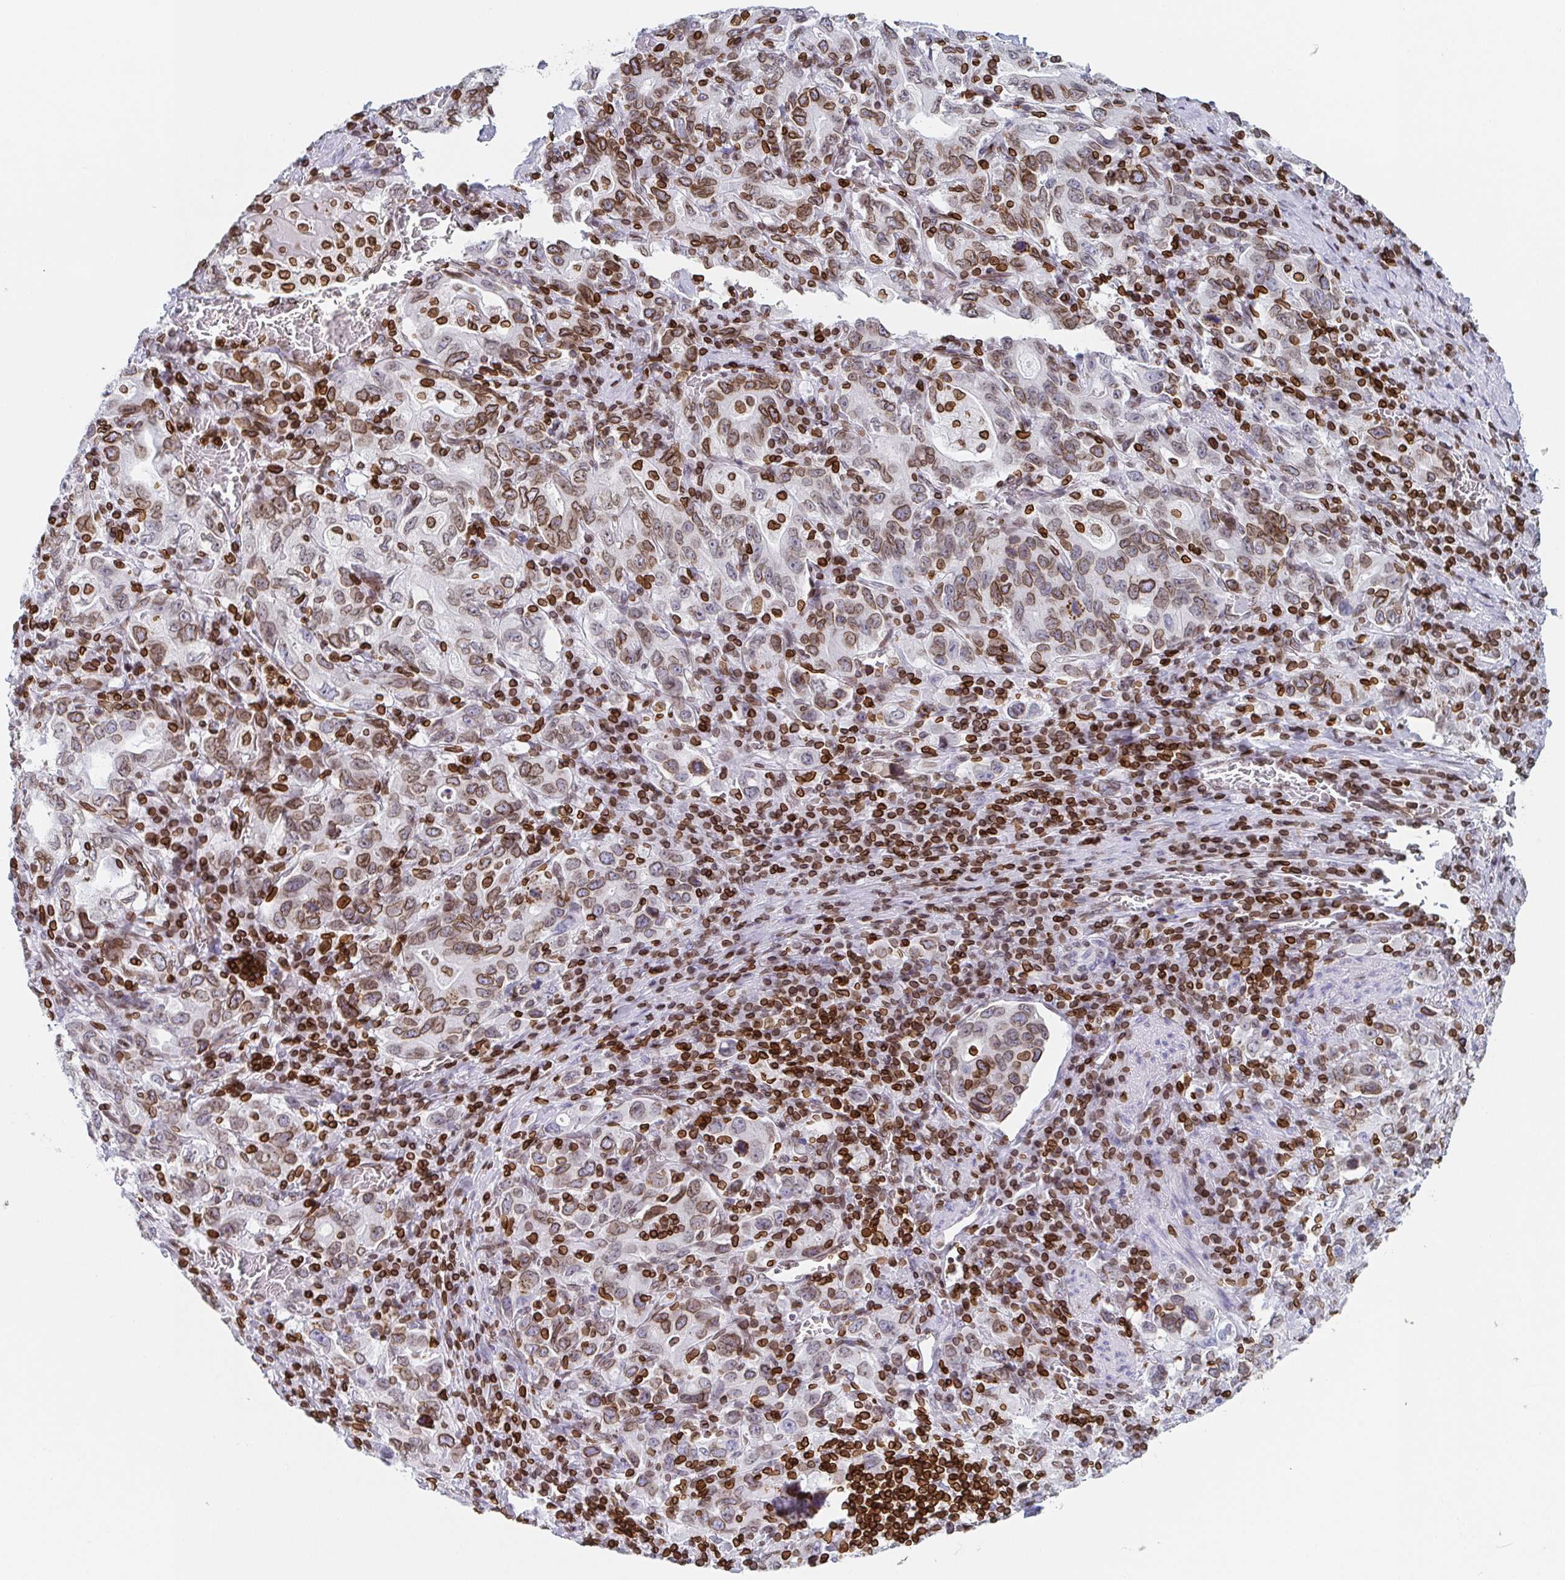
{"staining": {"intensity": "moderate", "quantity": "25%-75%", "location": "cytoplasmic/membranous,nuclear"}, "tissue": "stomach cancer", "cell_type": "Tumor cells", "image_type": "cancer", "snomed": [{"axis": "morphology", "description": "Adenocarcinoma, NOS"}, {"axis": "topography", "description": "Stomach, upper"}, {"axis": "topography", "description": "Stomach"}], "caption": "A micrograph of human stomach cancer stained for a protein shows moderate cytoplasmic/membranous and nuclear brown staining in tumor cells.", "gene": "BTBD7", "patient": {"sex": "male", "age": 62}}